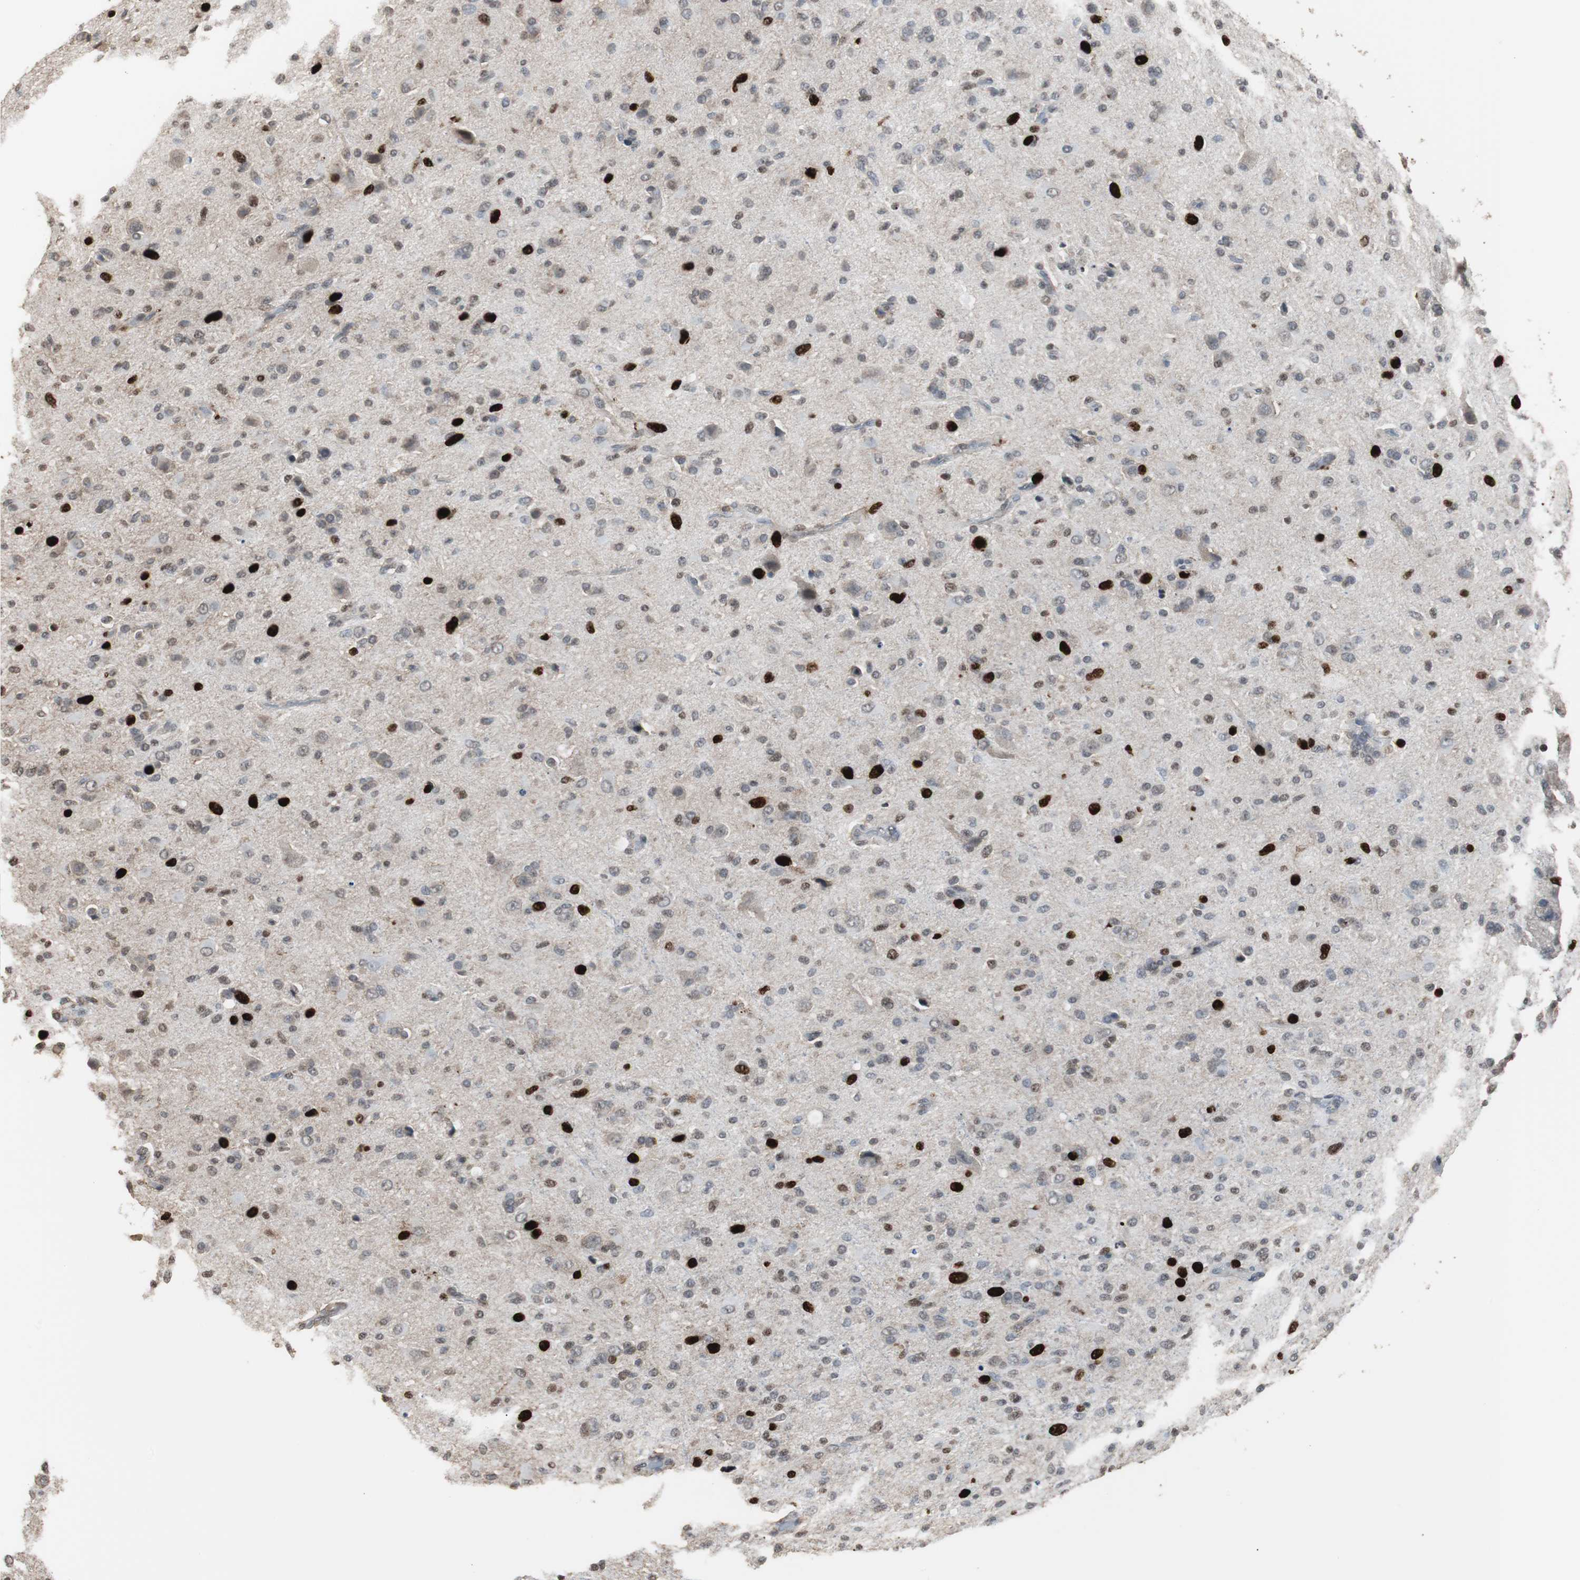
{"staining": {"intensity": "strong", "quantity": "25%-75%", "location": "nuclear"}, "tissue": "glioma", "cell_type": "Tumor cells", "image_type": "cancer", "snomed": [{"axis": "morphology", "description": "Glioma, malignant, High grade"}, {"axis": "topography", "description": "Brain"}], "caption": "Glioma tissue demonstrates strong nuclear positivity in approximately 25%-75% of tumor cells, visualized by immunohistochemistry.", "gene": "TOP2A", "patient": {"sex": "male", "age": 71}}